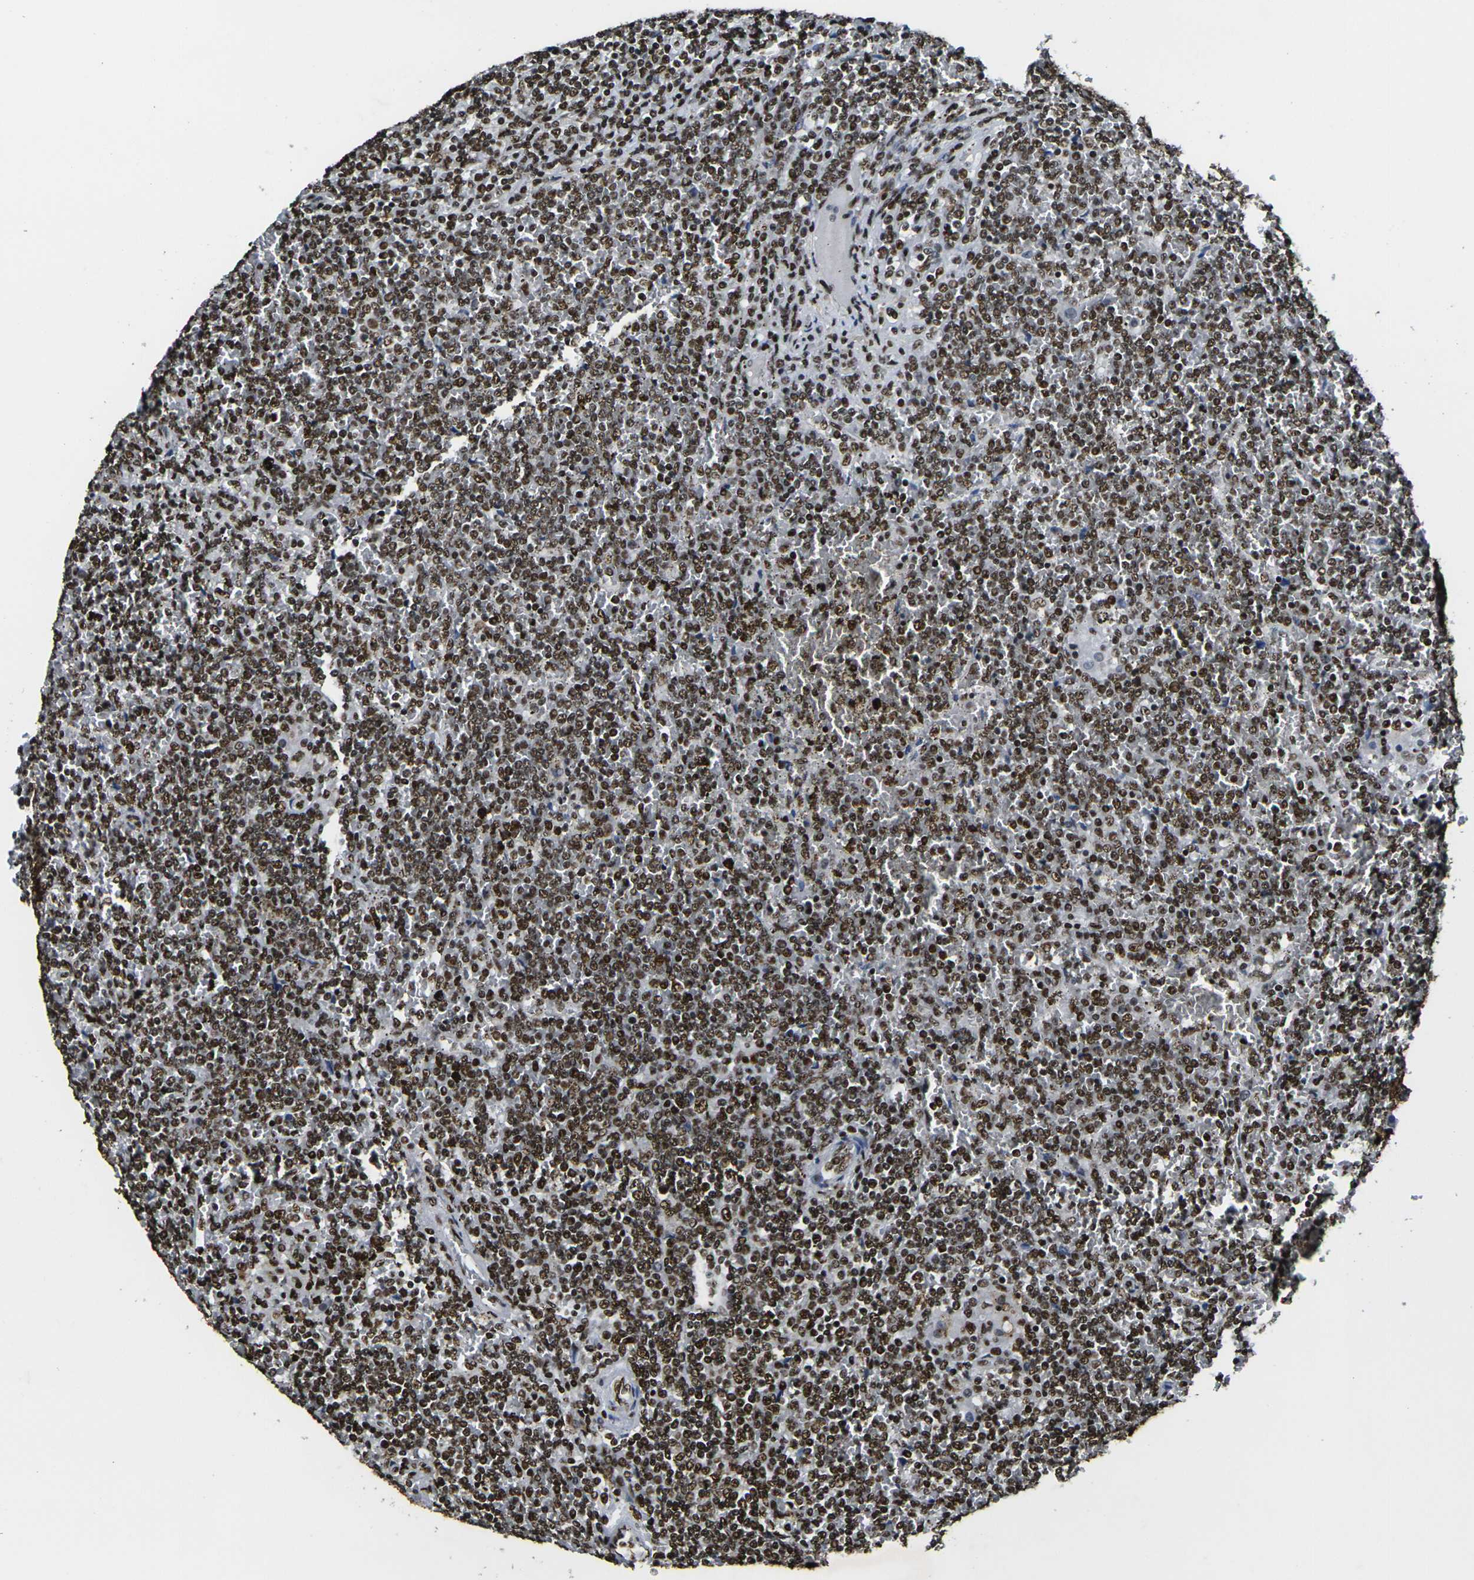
{"staining": {"intensity": "strong", "quantity": ">75%", "location": "nuclear"}, "tissue": "lymphoma", "cell_type": "Tumor cells", "image_type": "cancer", "snomed": [{"axis": "morphology", "description": "Malignant lymphoma, non-Hodgkin's type, Low grade"}, {"axis": "topography", "description": "Spleen"}], "caption": "Immunohistochemistry (IHC) photomicrograph of neoplastic tissue: malignant lymphoma, non-Hodgkin's type (low-grade) stained using IHC demonstrates high levels of strong protein expression localized specifically in the nuclear of tumor cells, appearing as a nuclear brown color.", "gene": "SMARCC1", "patient": {"sex": "female", "age": 19}}